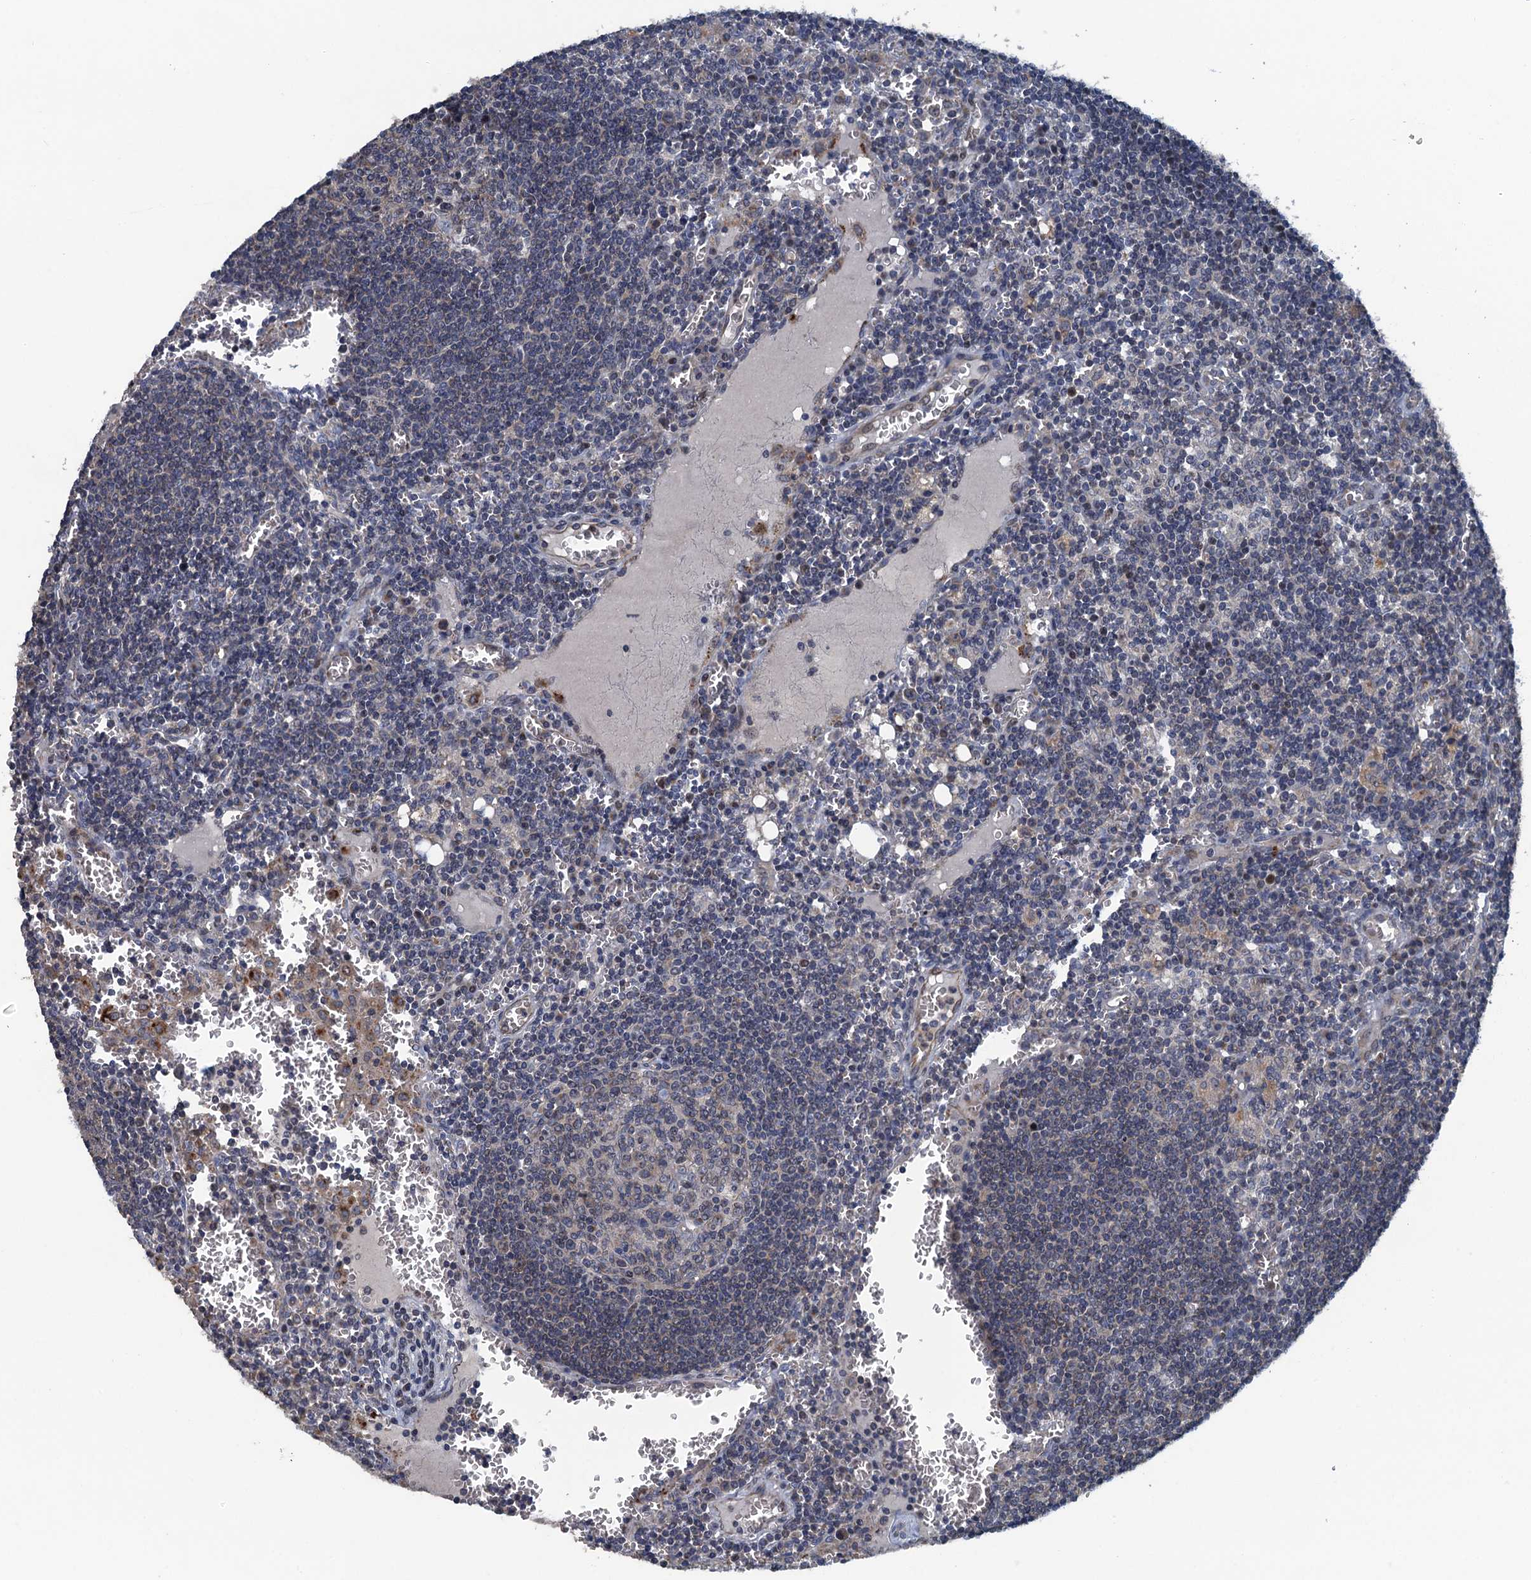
{"staining": {"intensity": "weak", "quantity": "<25%", "location": "cytoplasmic/membranous"}, "tissue": "lymph node", "cell_type": "Germinal center cells", "image_type": "normal", "snomed": [{"axis": "morphology", "description": "Normal tissue, NOS"}, {"axis": "topography", "description": "Lymph node"}], "caption": "The image exhibits no staining of germinal center cells in benign lymph node.", "gene": "KBTBD8", "patient": {"sex": "female", "age": 73}}